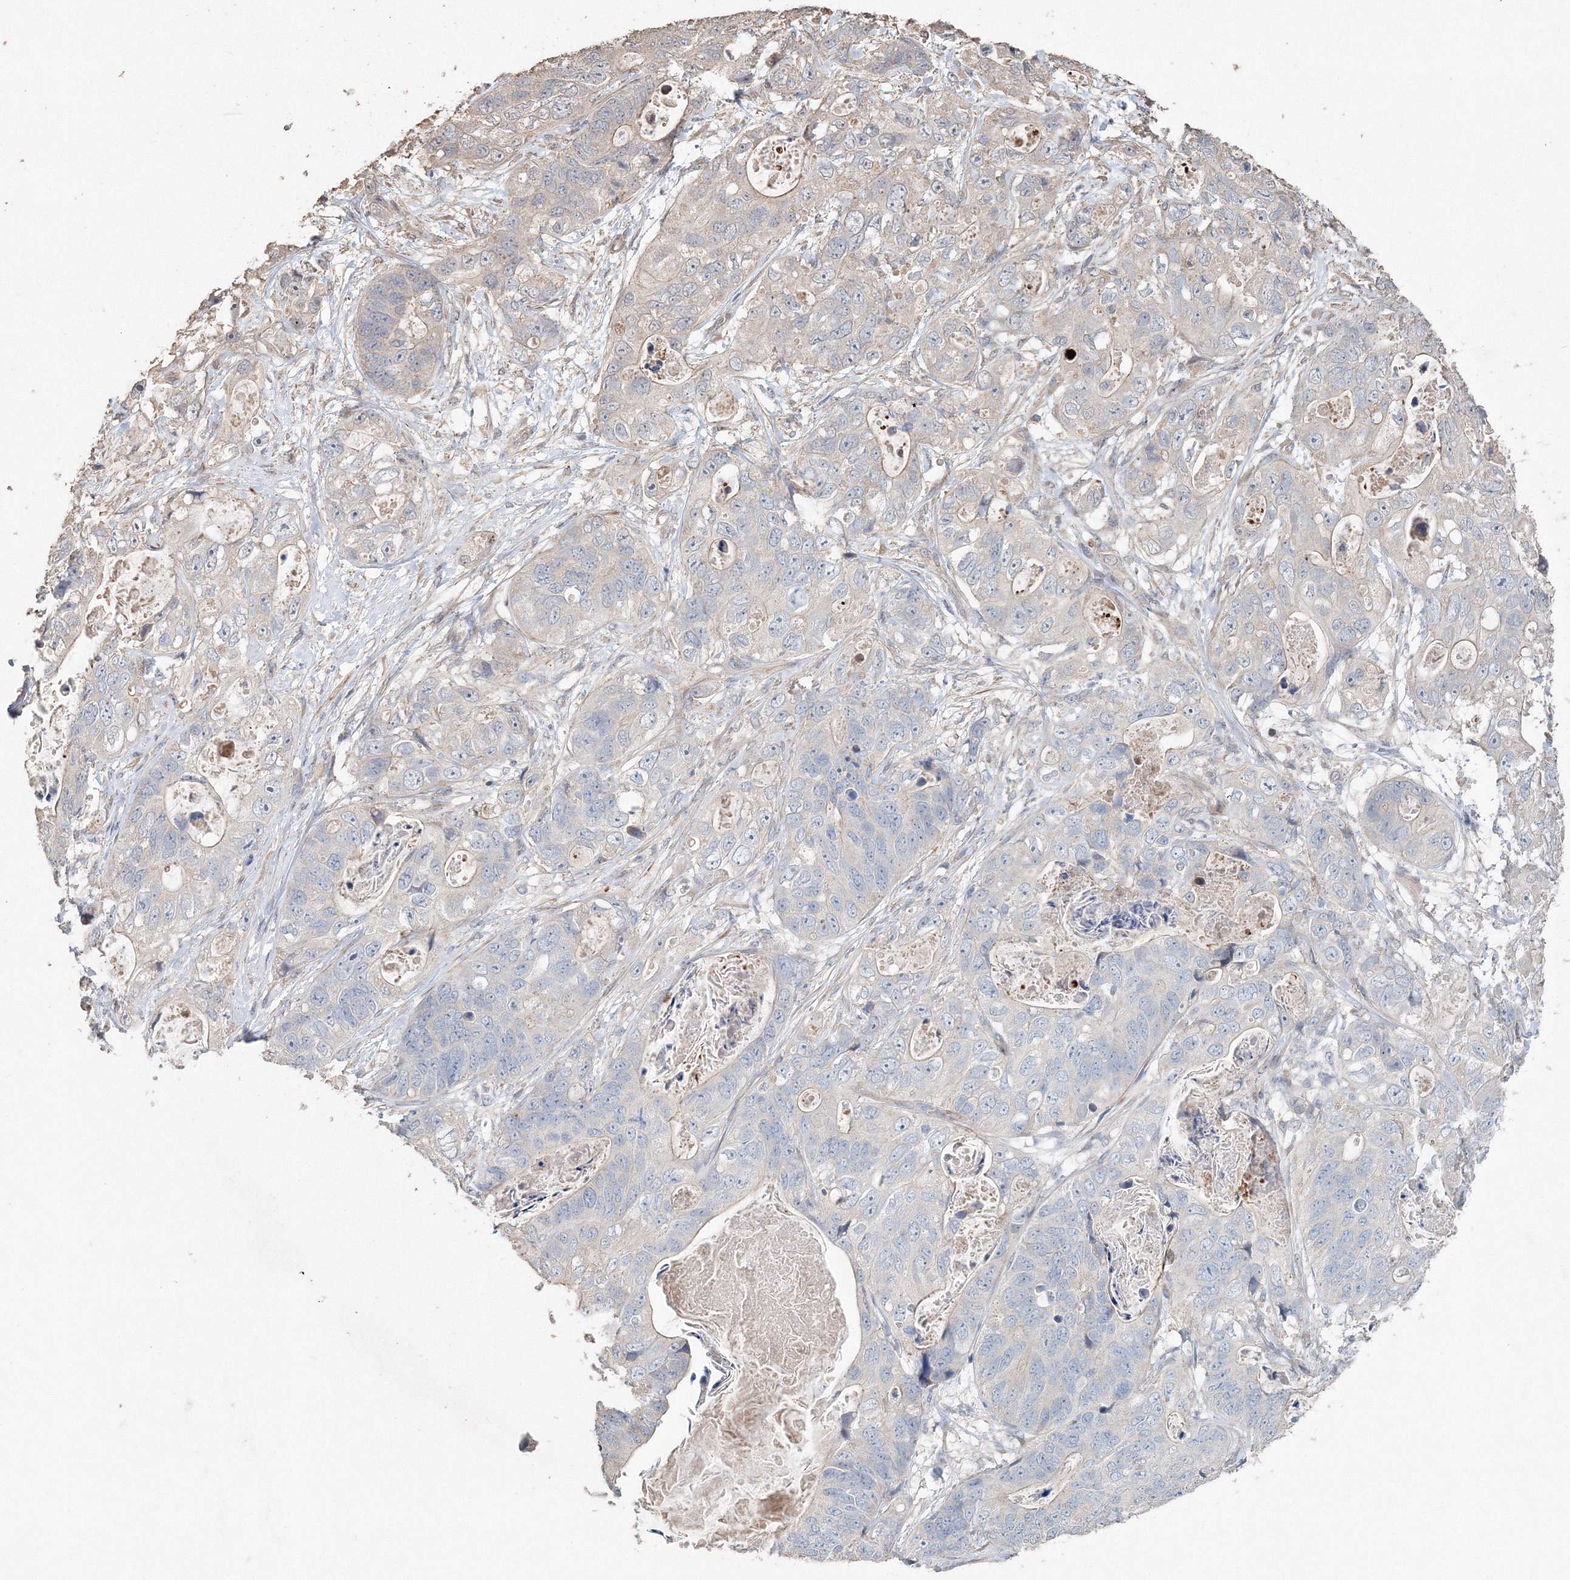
{"staining": {"intensity": "negative", "quantity": "none", "location": "none"}, "tissue": "stomach cancer", "cell_type": "Tumor cells", "image_type": "cancer", "snomed": [{"axis": "morphology", "description": "Adenocarcinoma, NOS"}, {"axis": "topography", "description": "Stomach"}], "caption": "Immunohistochemistry (IHC) histopathology image of neoplastic tissue: human stomach adenocarcinoma stained with DAB (3,3'-diaminobenzidine) reveals no significant protein expression in tumor cells. The staining is performed using DAB (3,3'-diaminobenzidine) brown chromogen with nuclei counter-stained in using hematoxylin.", "gene": "NALF2", "patient": {"sex": "female", "age": 89}}